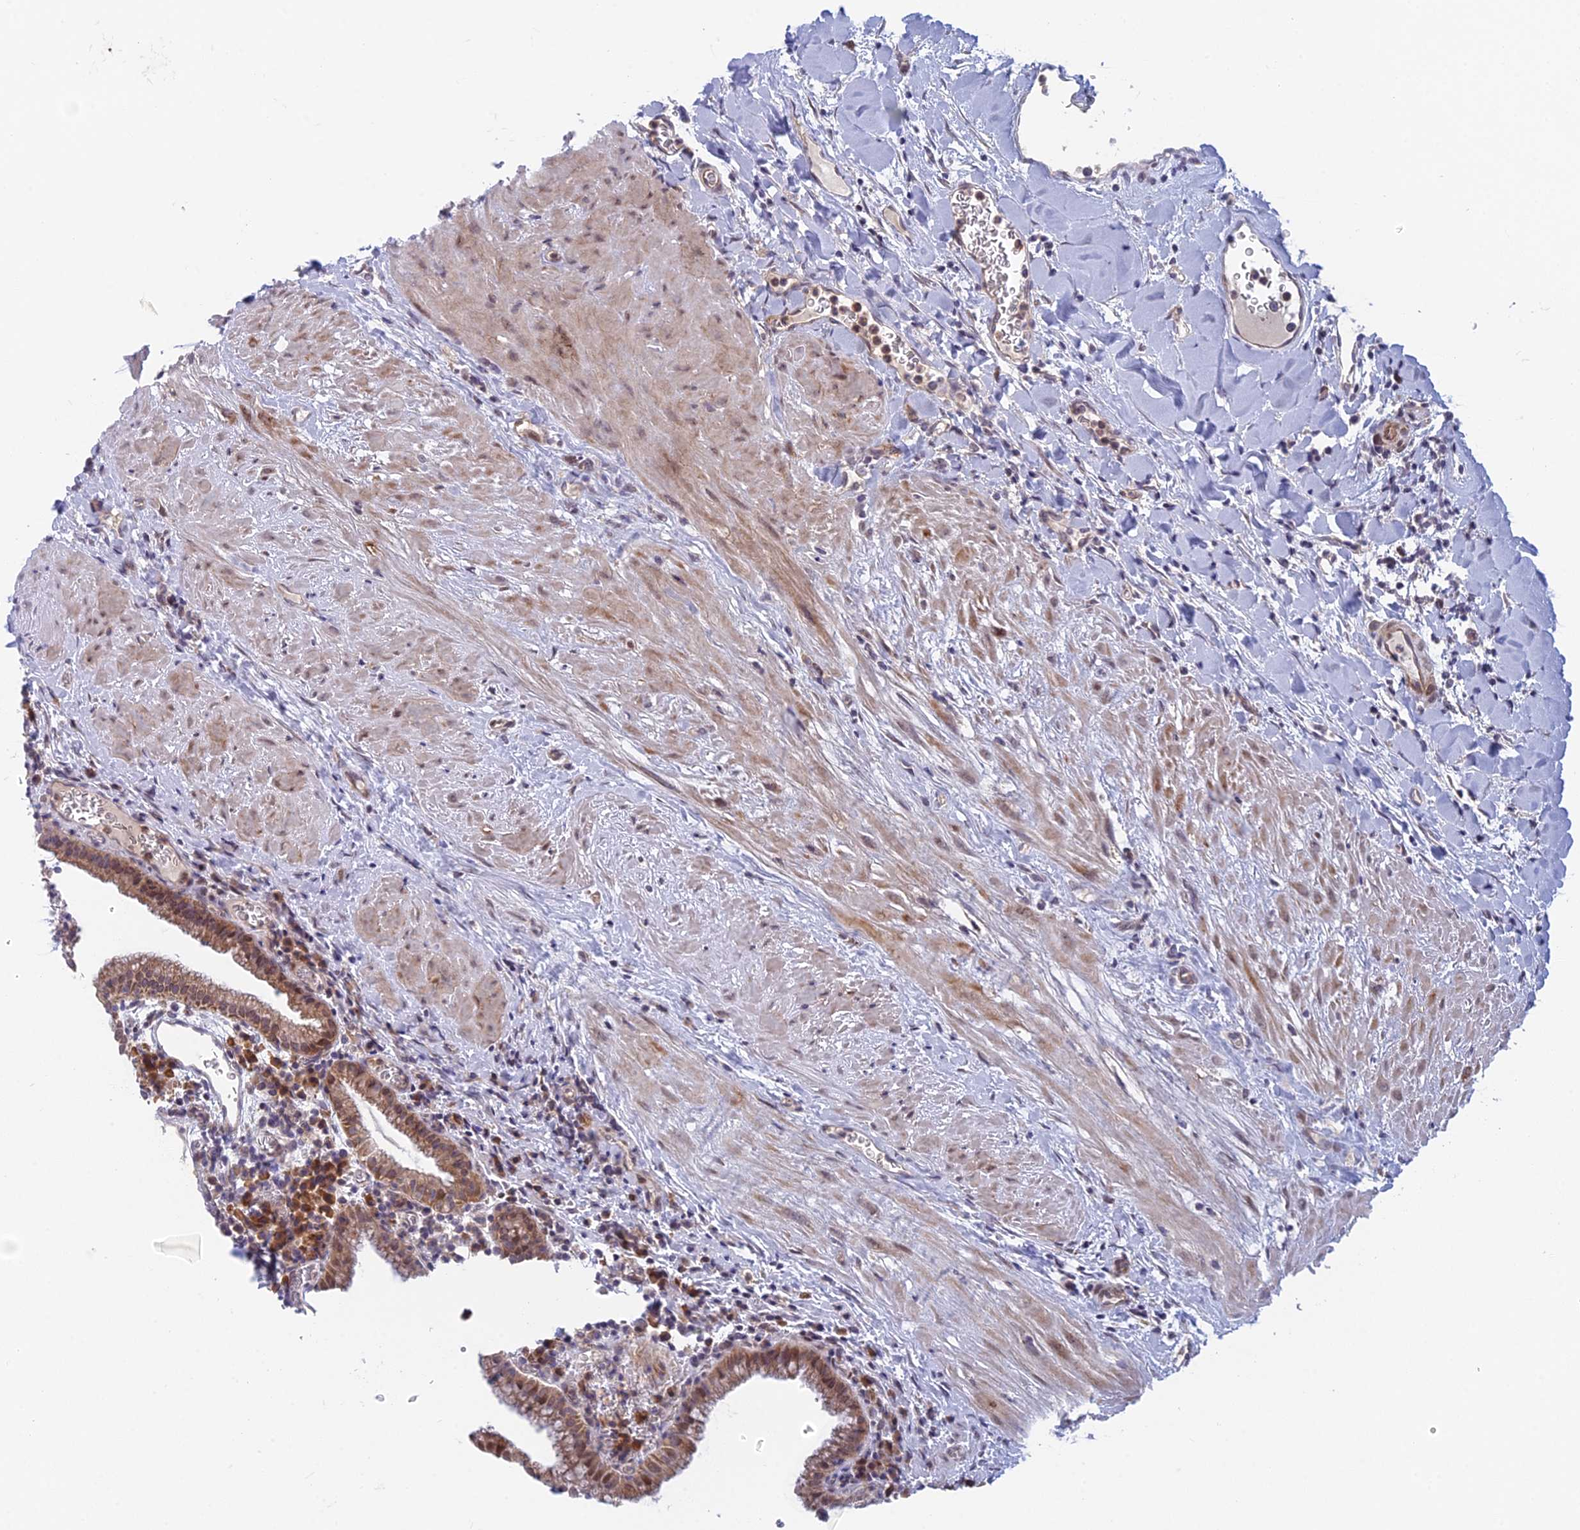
{"staining": {"intensity": "moderate", "quantity": "25%-75%", "location": "cytoplasmic/membranous"}, "tissue": "gallbladder", "cell_type": "Glandular cells", "image_type": "normal", "snomed": [{"axis": "morphology", "description": "Normal tissue, NOS"}, {"axis": "topography", "description": "Gallbladder"}], "caption": "Immunohistochemical staining of benign human gallbladder reveals 25%-75% levels of moderate cytoplasmic/membranous protein expression in about 25%-75% of glandular cells.", "gene": "PPP1R26", "patient": {"sex": "male", "age": 78}}